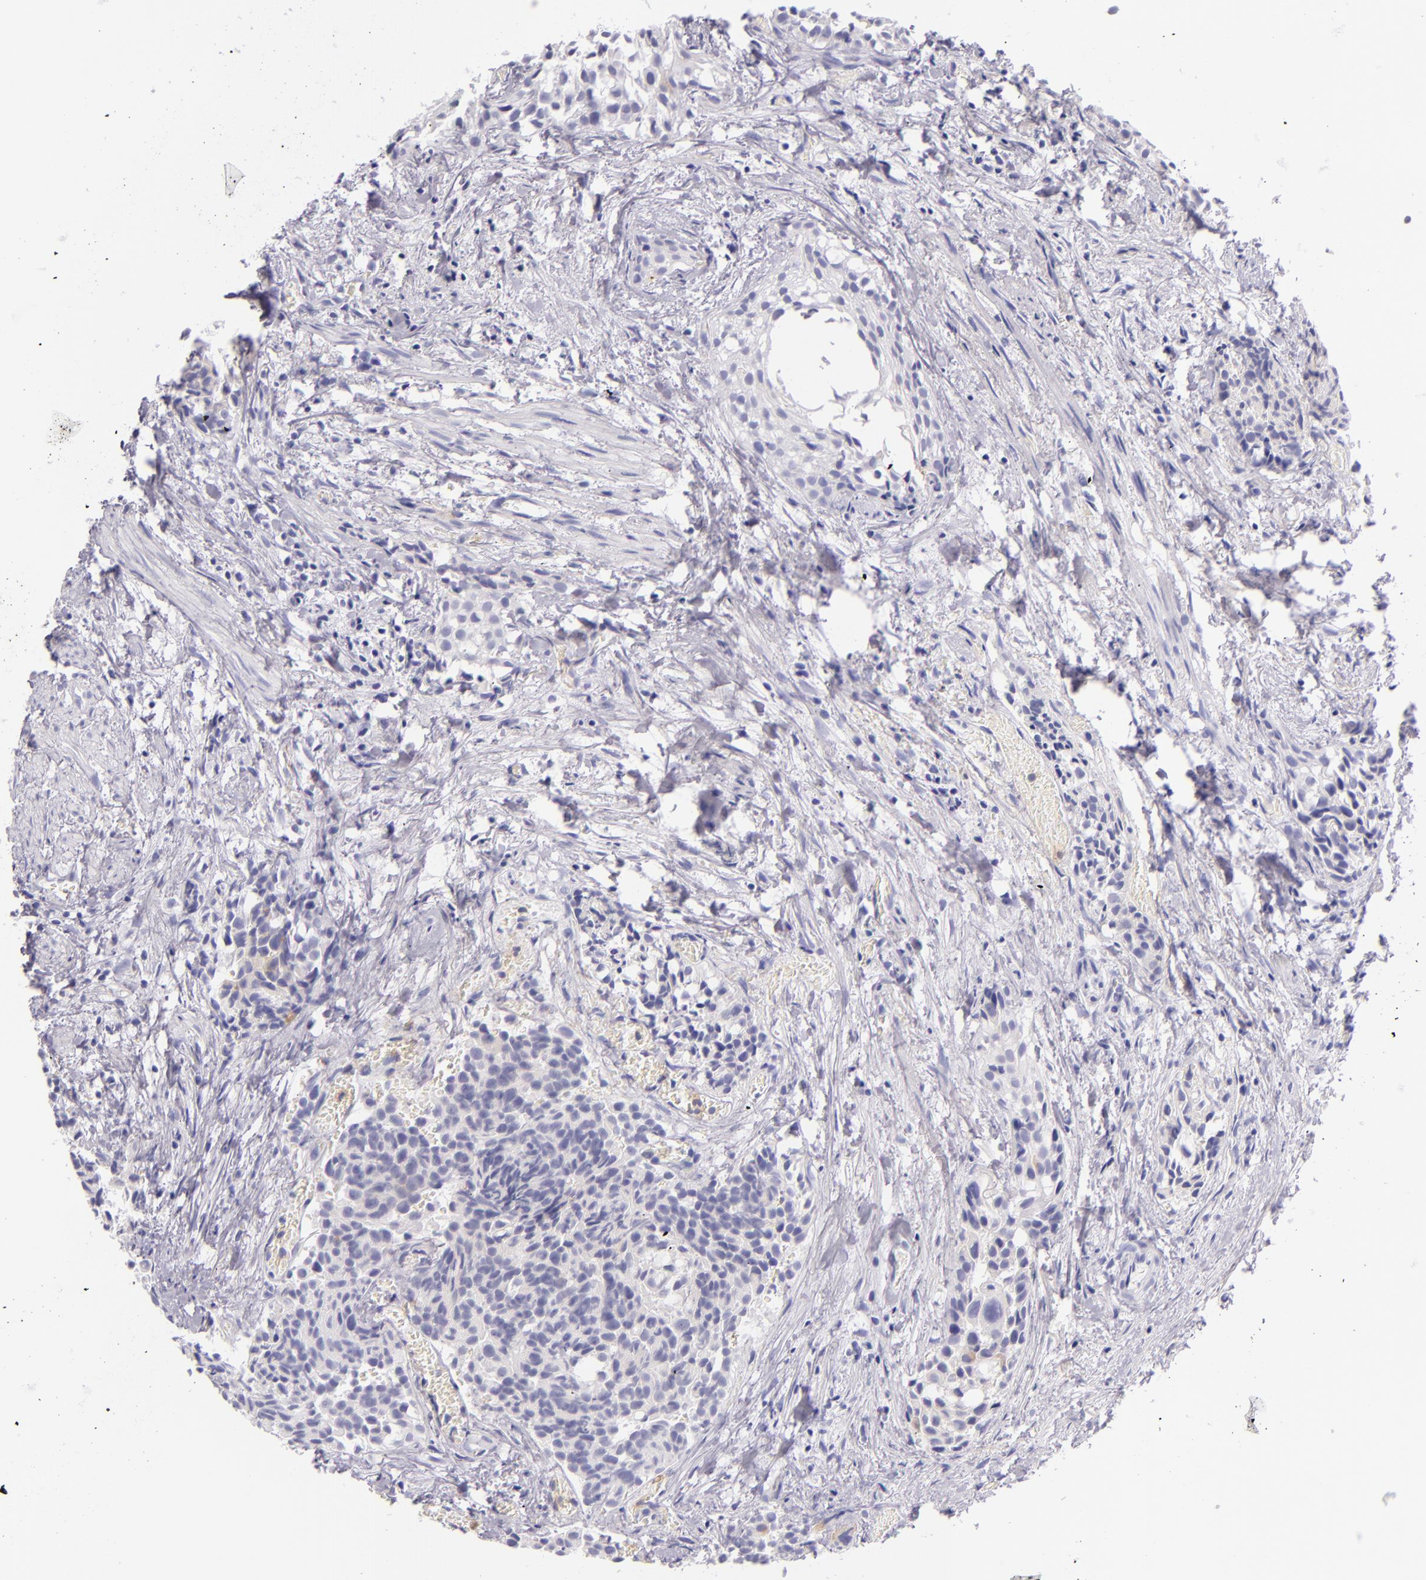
{"staining": {"intensity": "negative", "quantity": "none", "location": "none"}, "tissue": "urothelial cancer", "cell_type": "Tumor cells", "image_type": "cancer", "snomed": [{"axis": "morphology", "description": "Urothelial carcinoma, High grade"}, {"axis": "topography", "description": "Urinary bladder"}], "caption": "Human urothelial cancer stained for a protein using immunohistochemistry displays no staining in tumor cells.", "gene": "CEACAM1", "patient": {"sex": "female", "age": 78}}